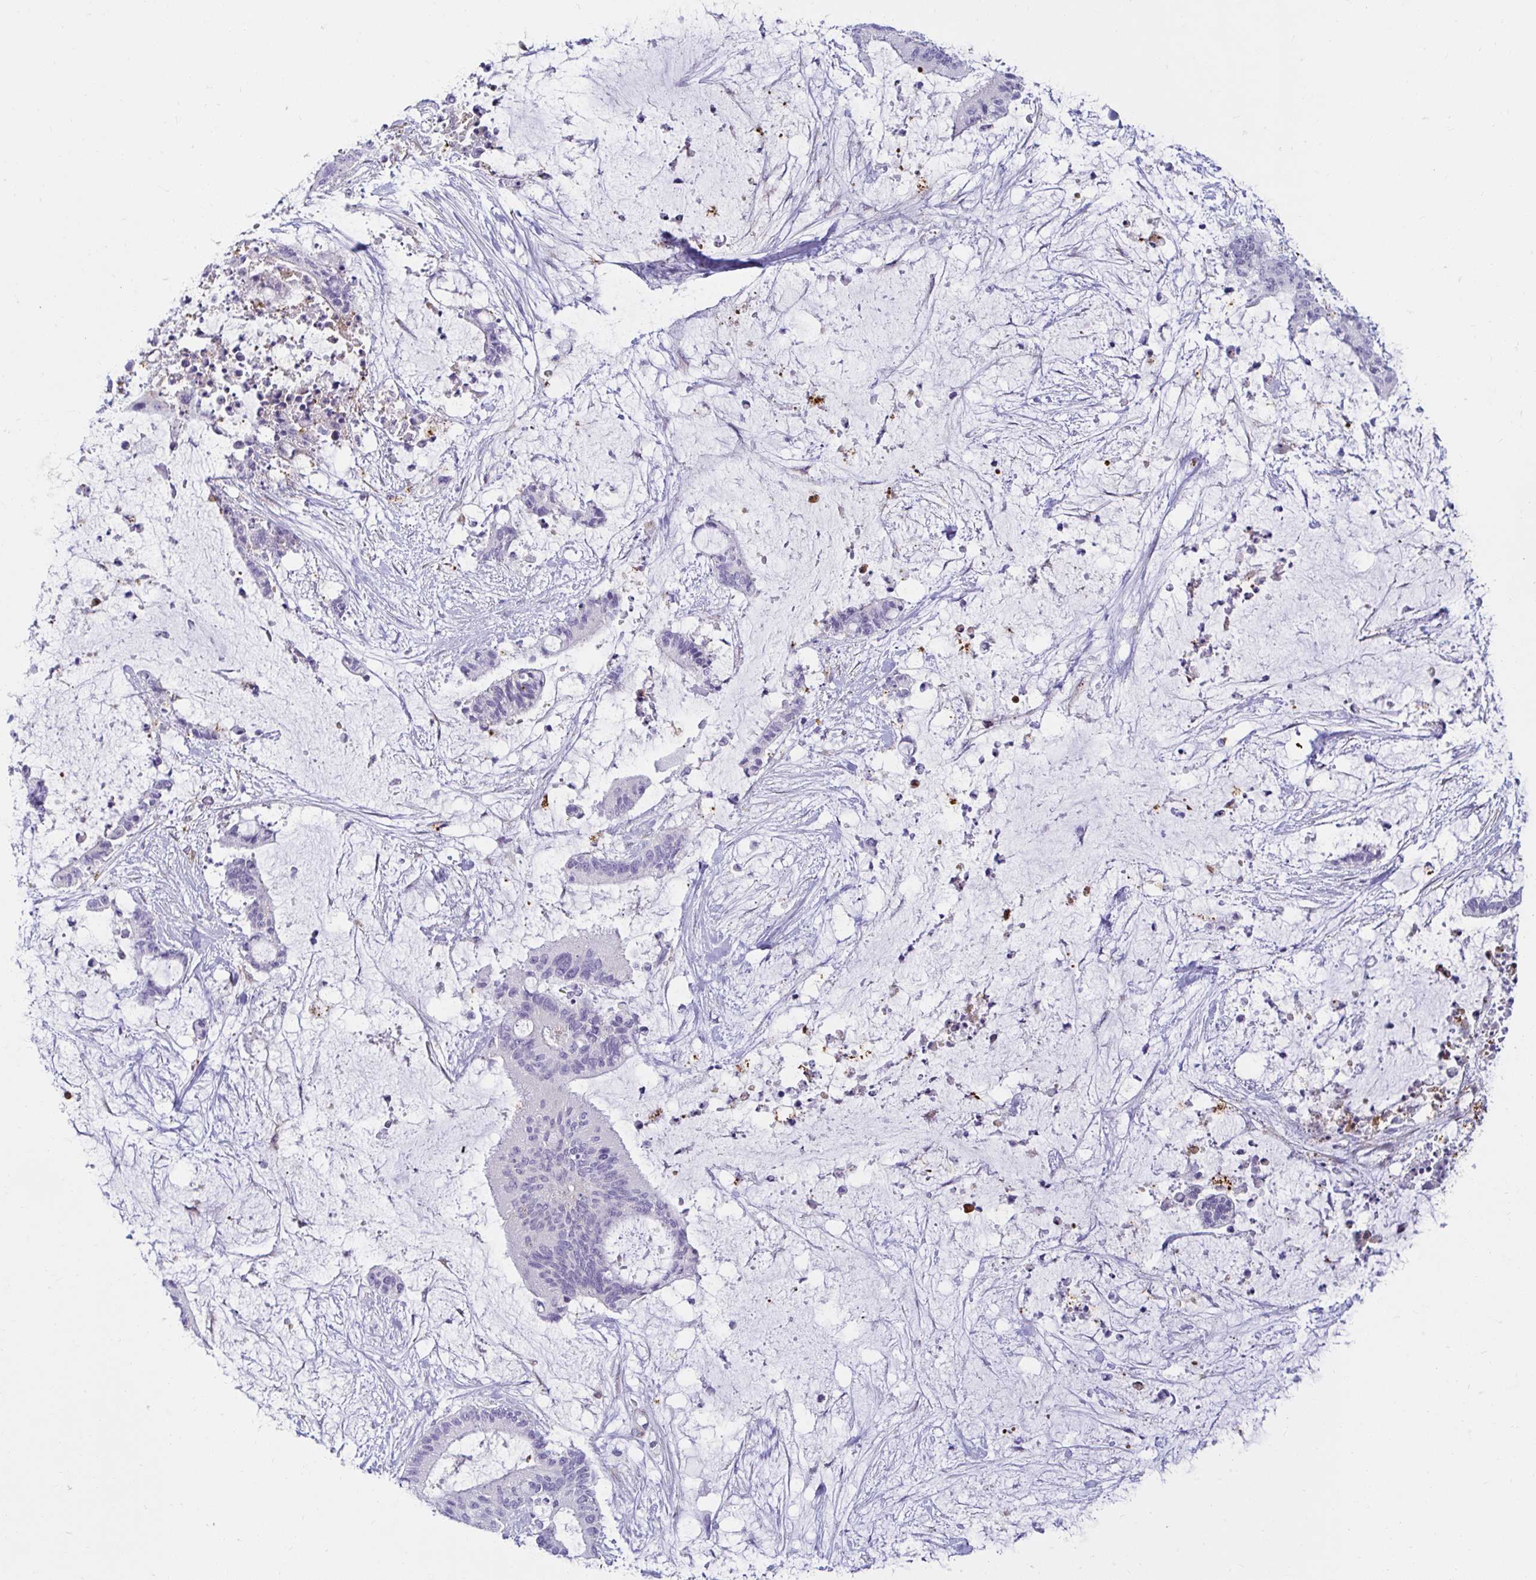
{"staining": {"intensity": "negative", "quantity": "none", "location": "none"}, "tissue": "renal cancer", "cell_type": "Tumor cells", "image_type": "cancer", "snomed": [{"axis": "morphology", "description": "Adenocarcinoma, NOS"}, {"axis": "topography", "description": "Kidney"}], "caption": "DAB (3,3'-diaminobenzidine) immunohistochemical staining of human renal cancer exhibits no significant positivity in tumor cells. (IHC, brightfield microscopy, high magnification).", "gene": "ANKRD62", "patient": {"sex": "female", "age": 74}}